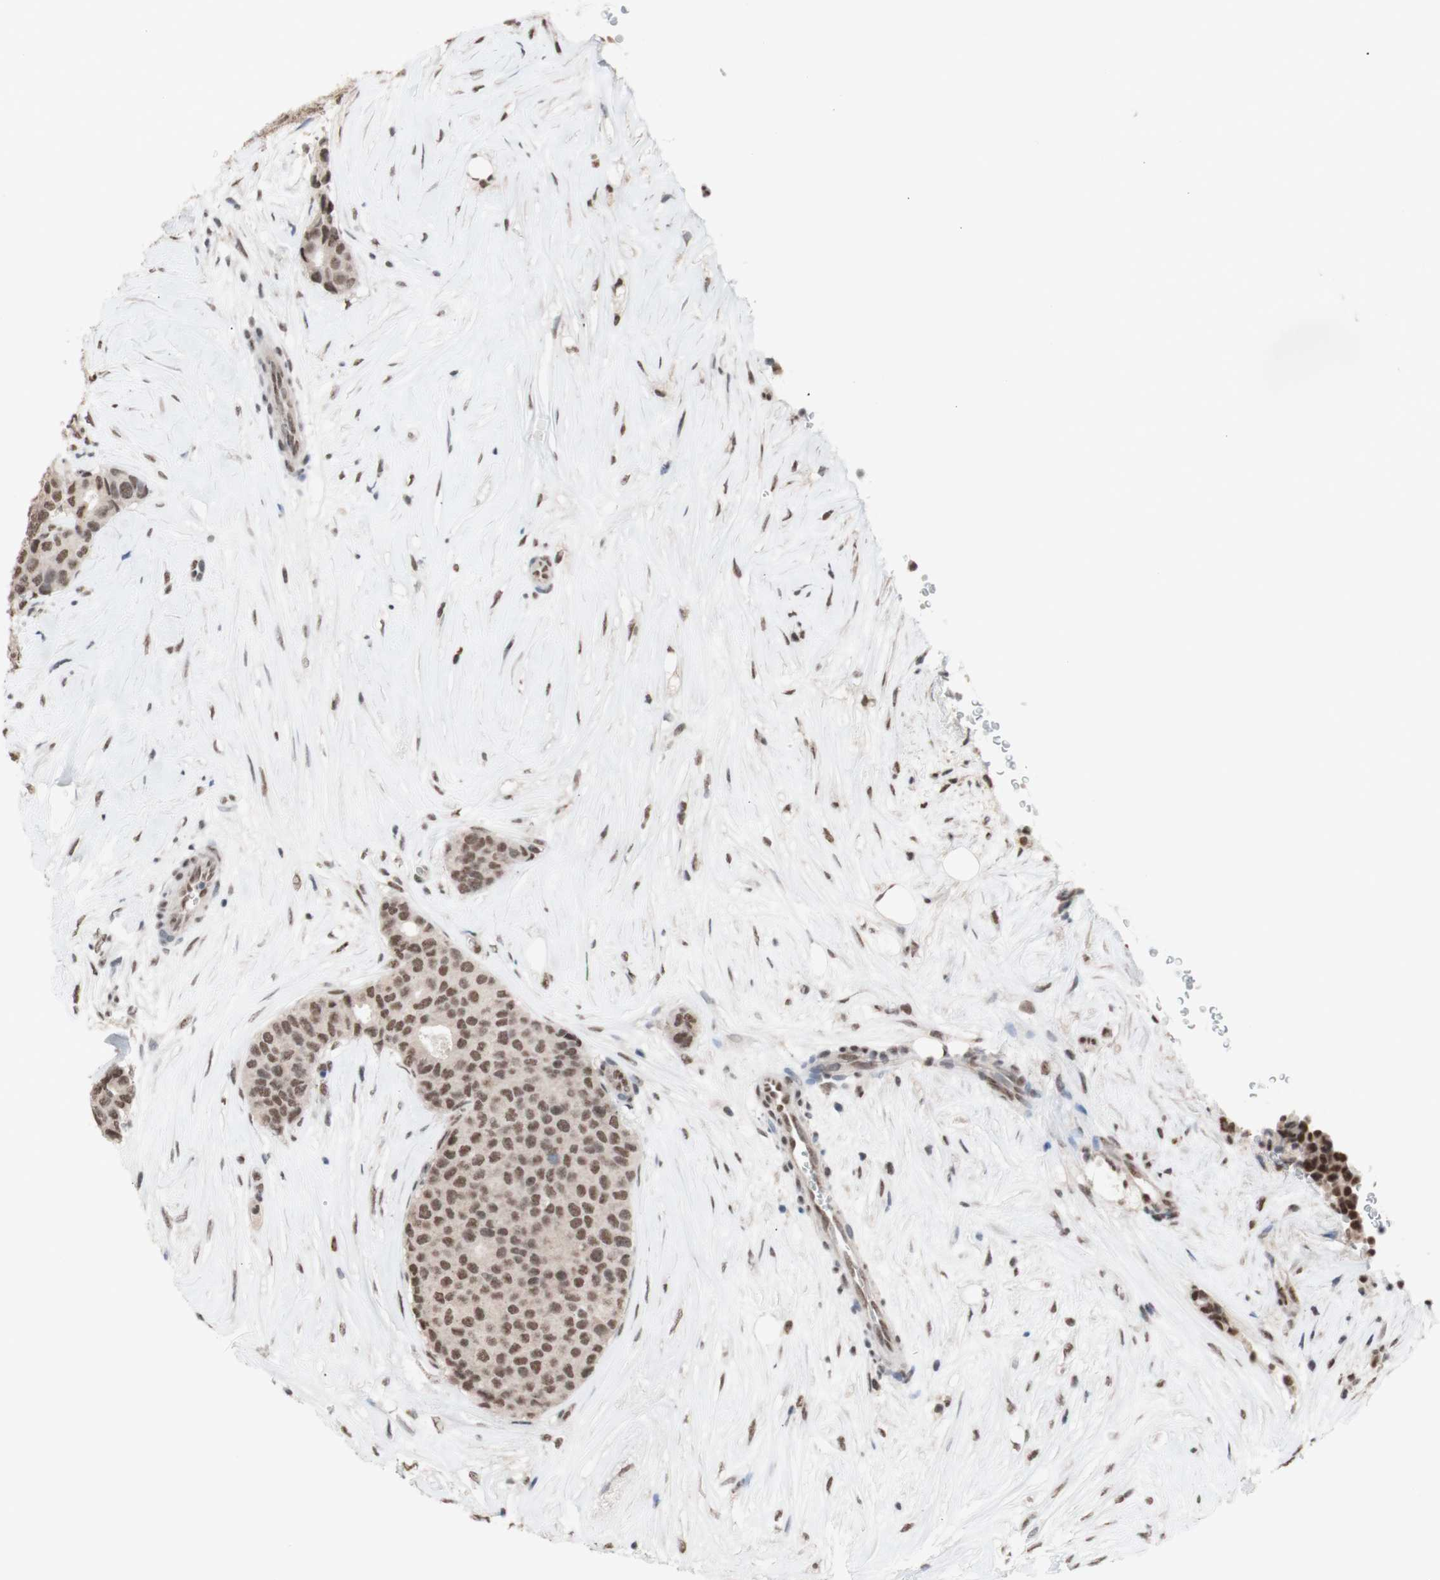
{"staining": {"intensity": "moderate", "quantity": ">75%", "location": "nuclear"}, "tissue": "breast cancer", "cell_type": "Tumor cells", "image_type": "cancer", "snomed": [{"axis": "morphology", "description": "Duct carcinoma"}, {"axis": "topography", "description": "Breast"}], "caption": "Human breast cancer (intraductal carcinoma) stained for a protein (brown) demonstrates moderate nuclear positive expression in approximately >75% of tumor cells.", "gene": "SFPQ", "patient": {"sex": "female", "age": 75}}